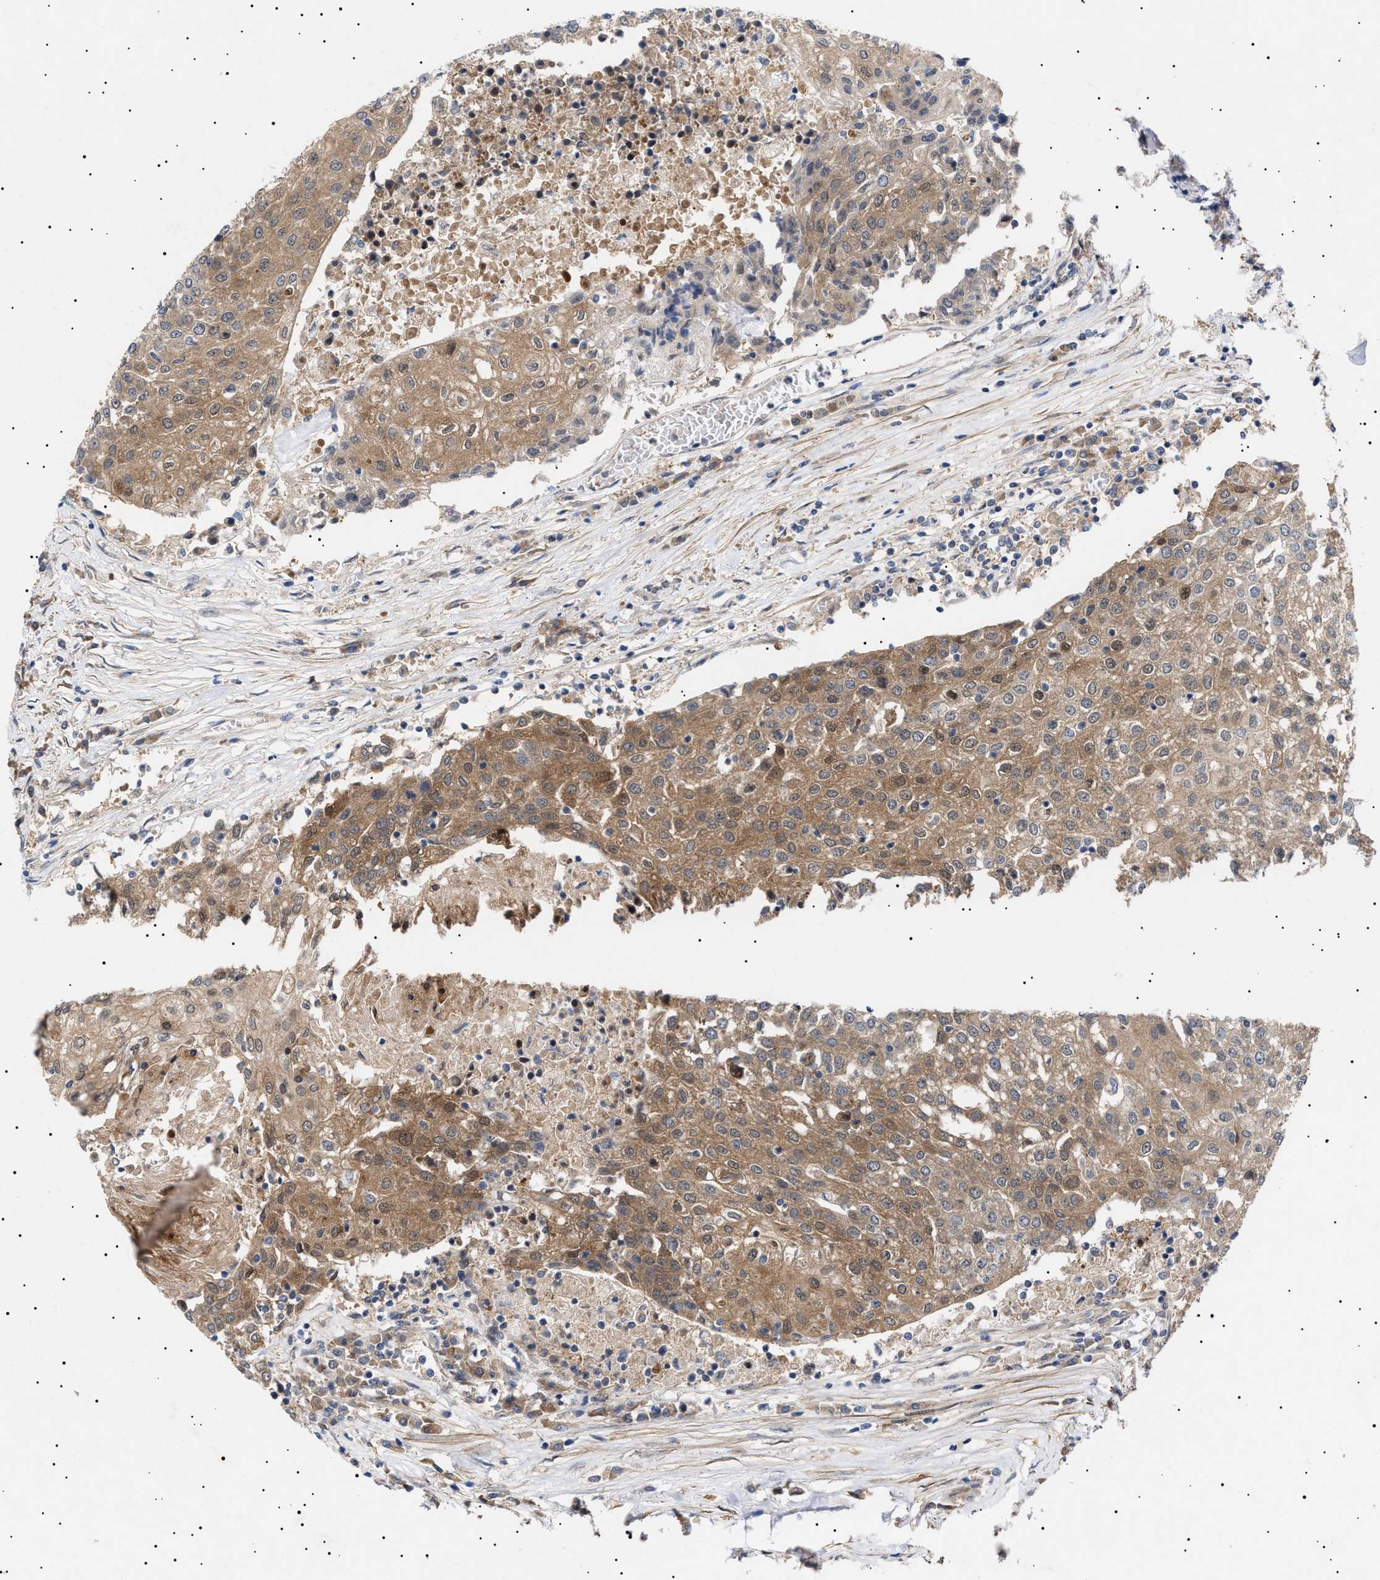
{"staining": {"intensity": "moderate", "quantity": ">75%", "location": "cytoplasmic/membranous"}, "tissue": "urothelial cancer", "cell_type": "Tumor cells", "image_type": "cancer", "snomed": [{"axis": "morphology", "description": "Urothelial carcinoma, High grade"}, {"axis": "topography", "description": "Urinary bladder"}], "caption": "Moderate cytoplasmic/membranous protein positivity is seen in about >75% of tumor cells in urothelial cancer.", "gene": "NPLOC4", "patient": {"sex": "female", "age": 85}}